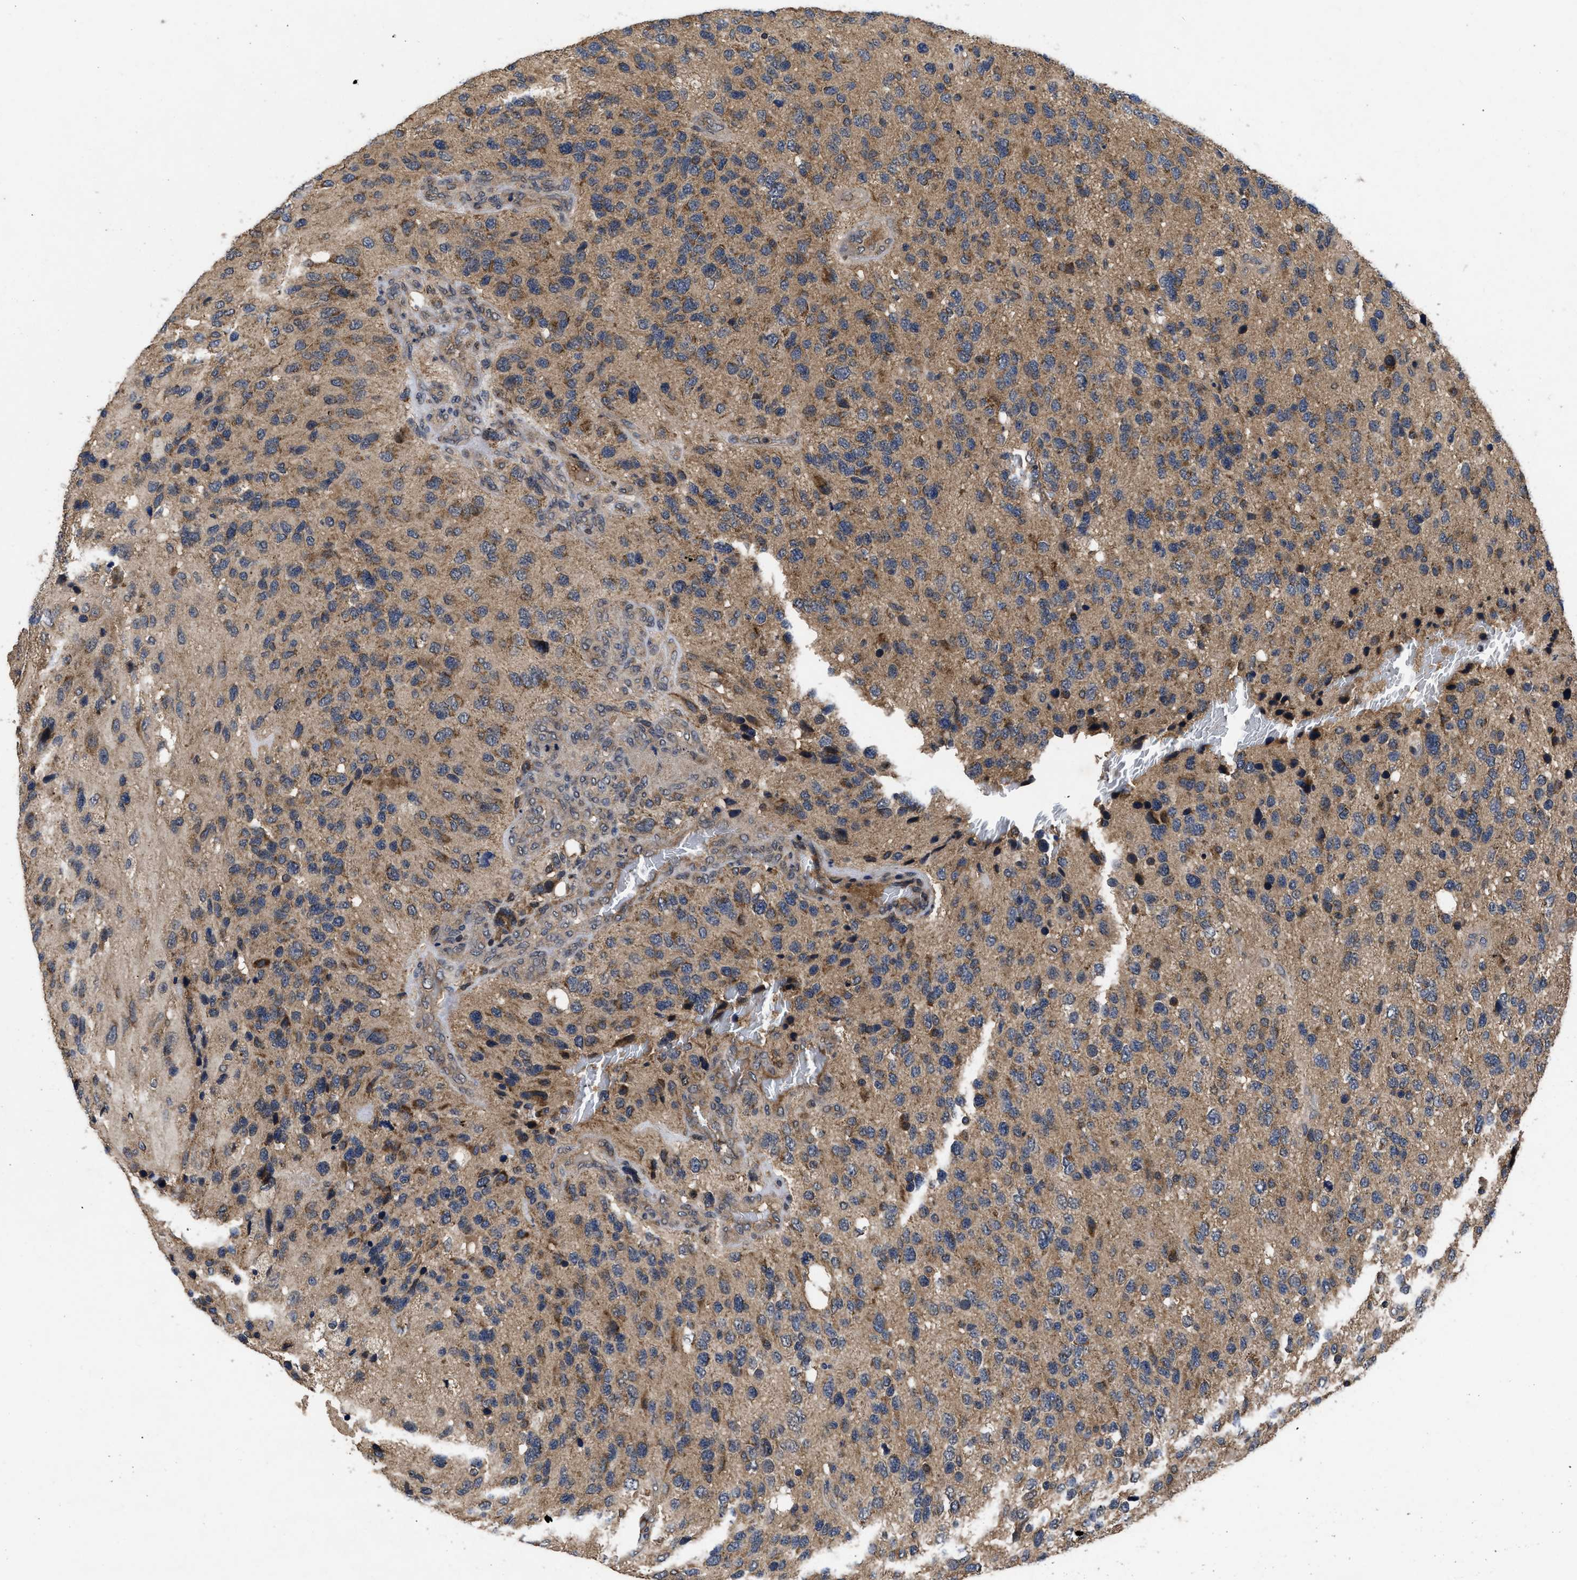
{"staining": {"intensity": "moderate", "quantity": ">75%", "location": "cytoplasmic/membranous"}, "tissue": "glioma", "cell_type": "Tumor cells", "image_type": "cancer", "snomed": [{"axis": "morphology", "description": "Glioma, malignant, High grade"}, {"axis": "topography", "description": "Brain"}], "caption": "The micrograph displays a brown stain indicating the presence of a protein in the cytoplasmic/membranous of tumor cells in glioma.", "gene": "LRRC3", "patient": {"sex": "female", "age": 58}}